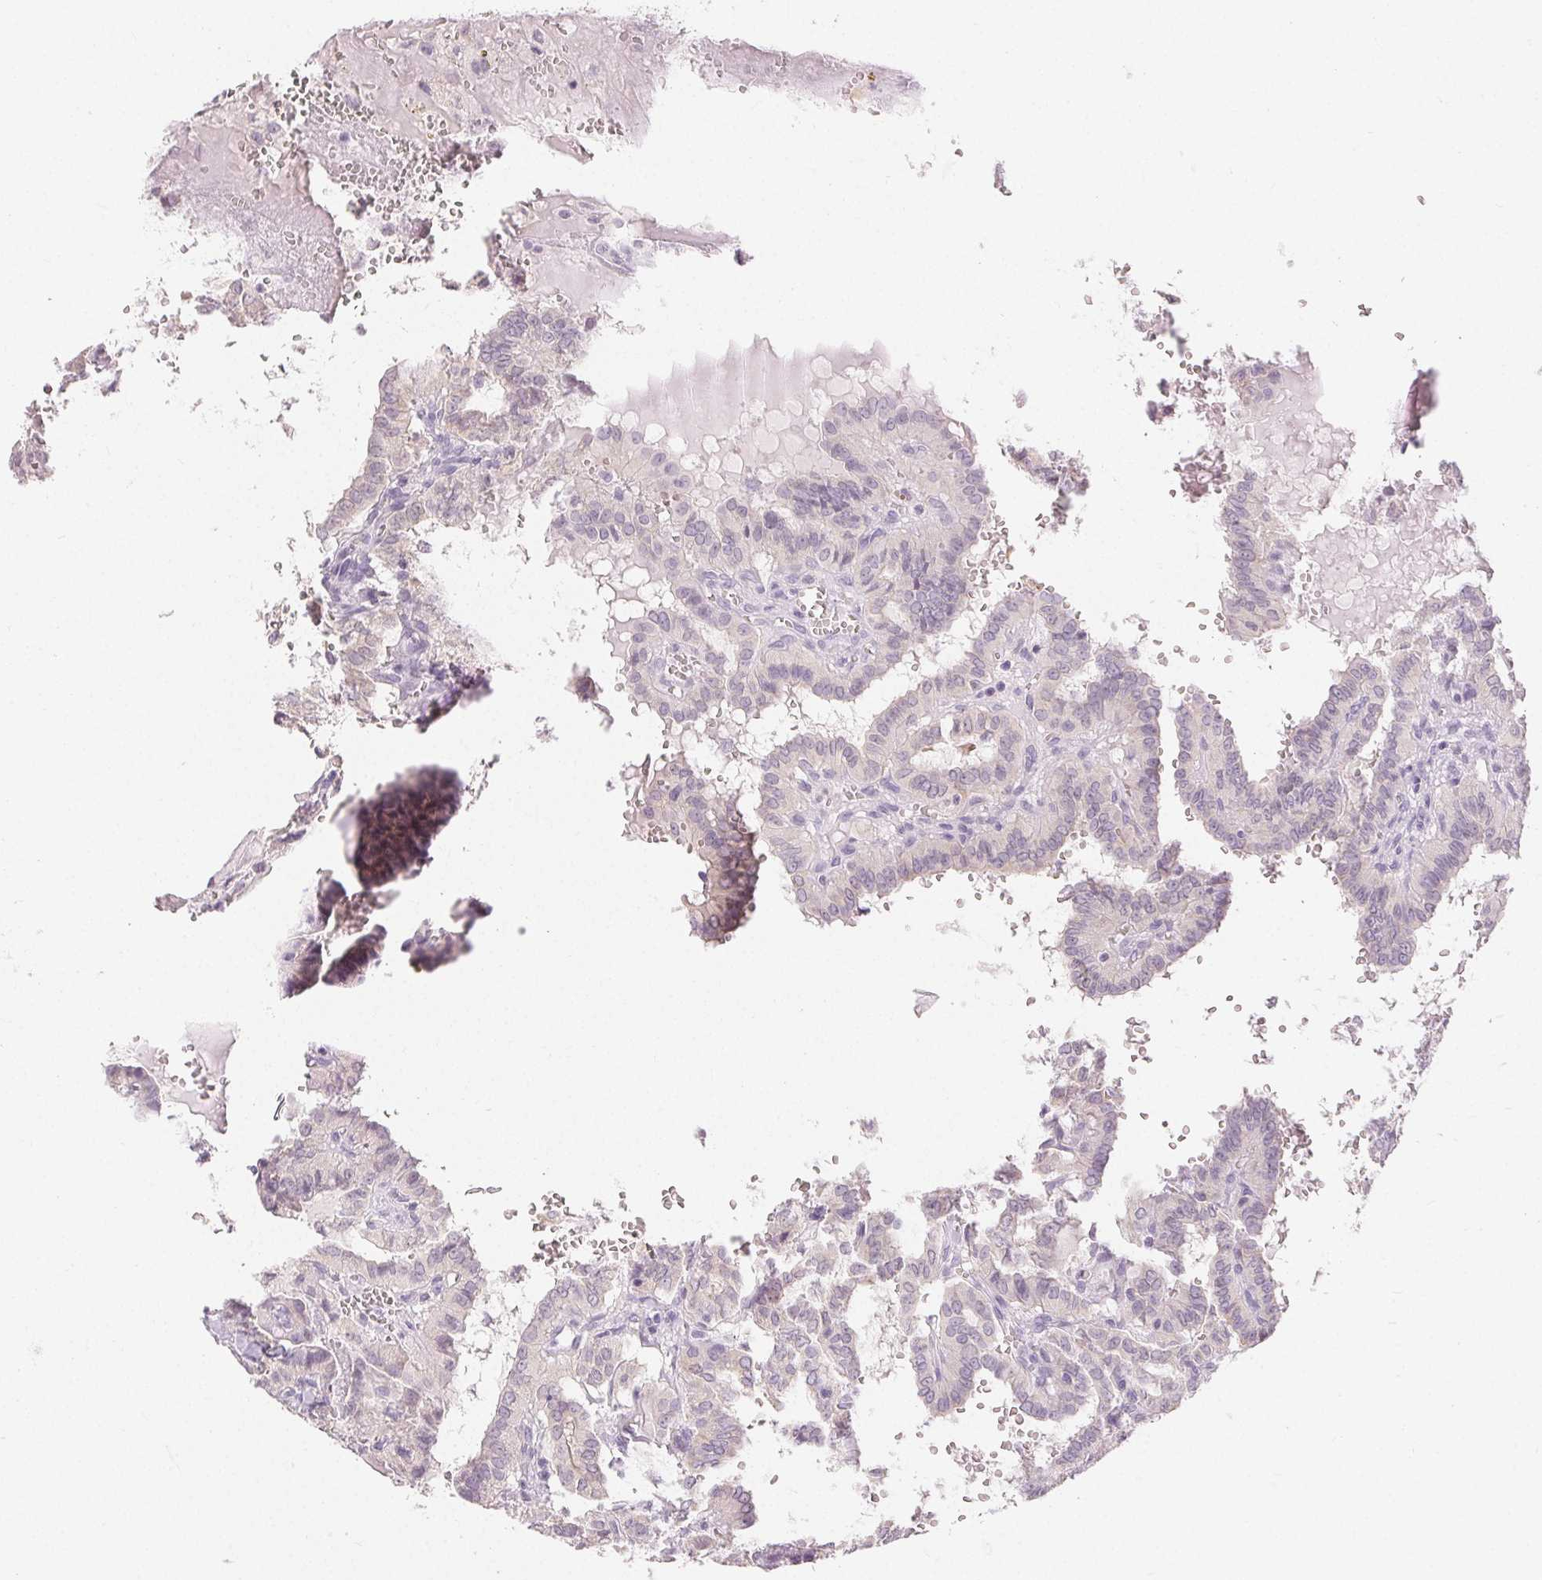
{"staining": {"intensity": "negative", "quantity": "none", "location": "none"}, "tissue": "thyroid cancer", "cell_type": "Tumor cells", "image_type": "cancer", "snomed": [{"axis": "morphology", "description": "Papillary adenocarcinoma, NOS"}, {"axis": "topography", "description": "Thyroid gland"}], "caption": "Tumor cells show no significant protein expression in papillary adenocarcinoma (thyroid).", "gene": "SFTPD", "patient": {"sex": "female", "age": 21}}